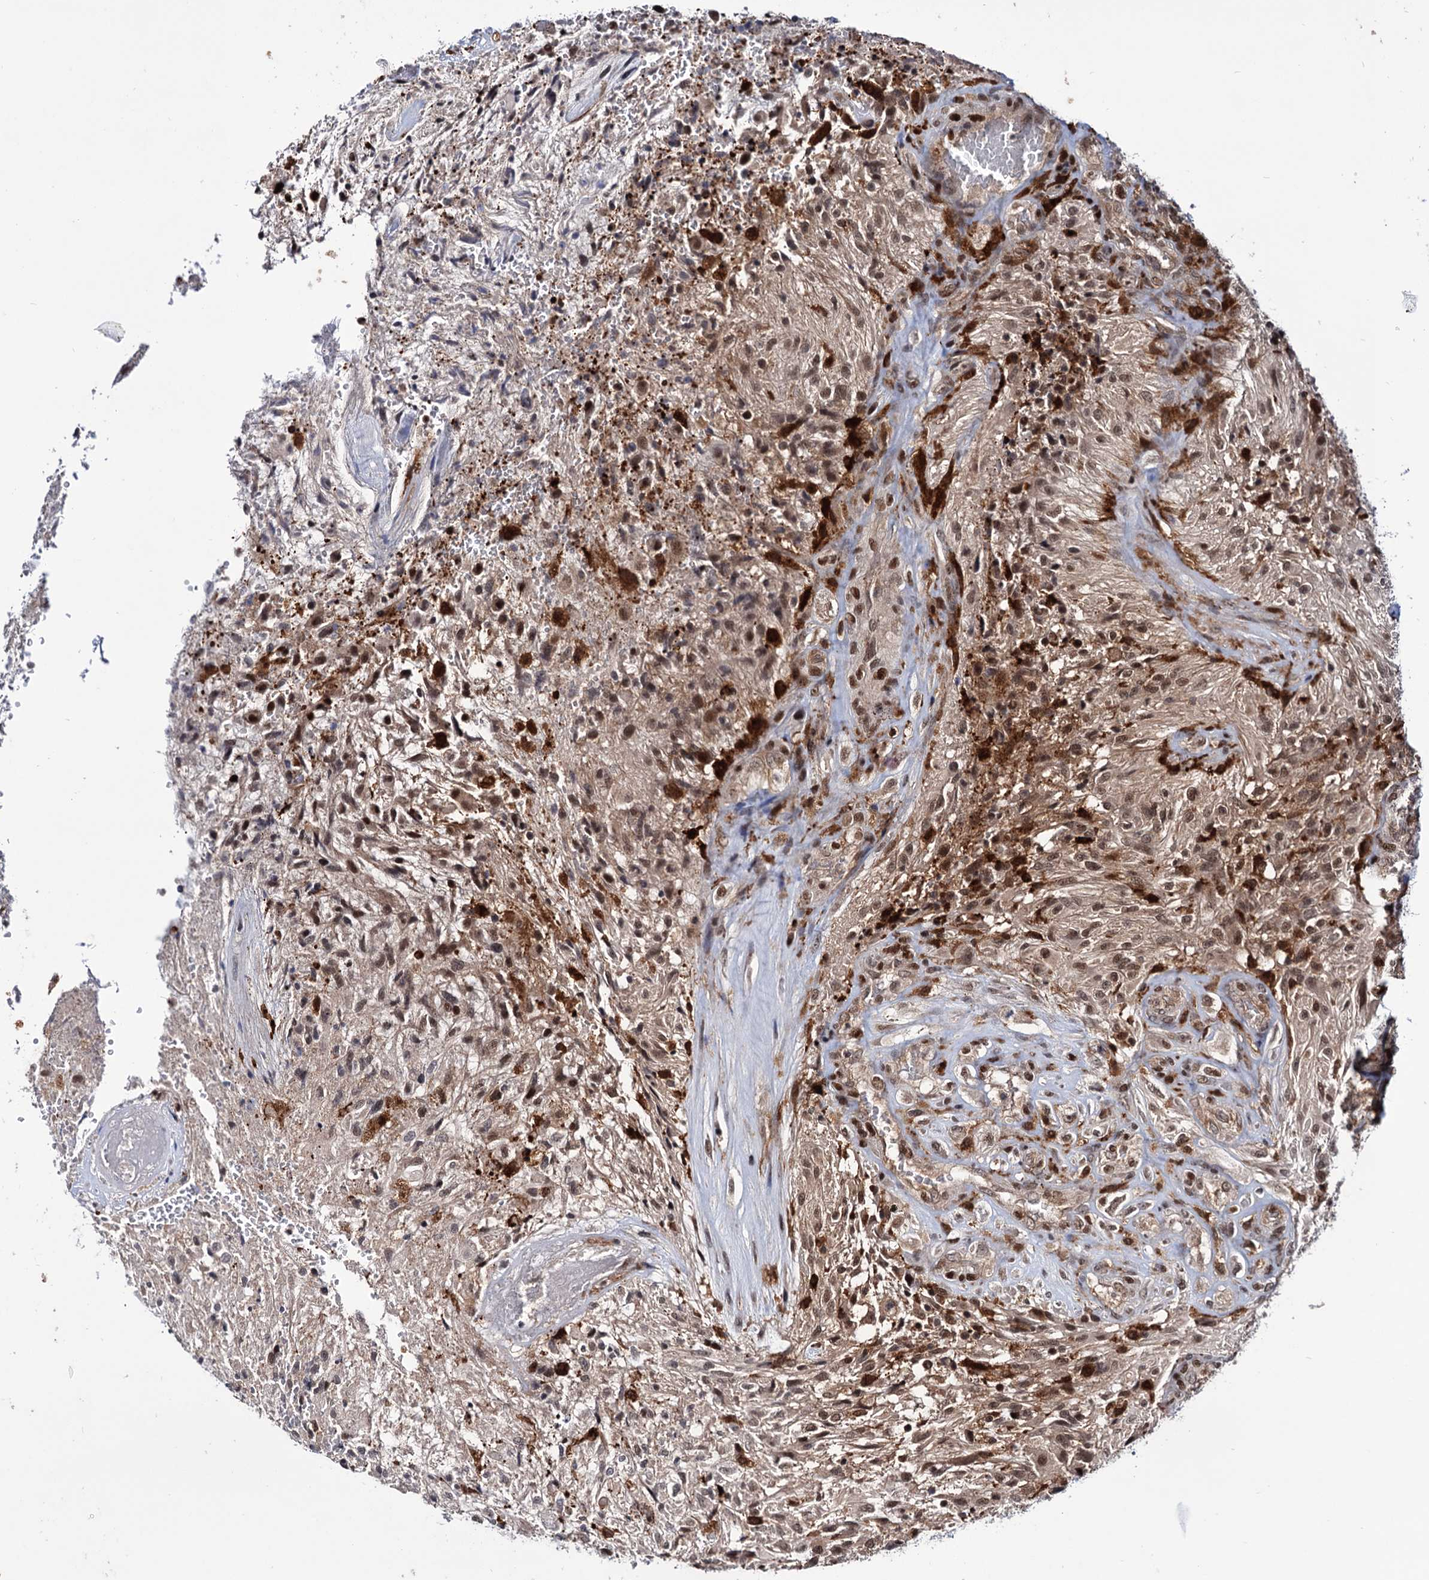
{"staining": {"intensity": "moderate", "quantity": ">75%", "location": "nuclear"}, "tissue": "glioma", "cell_type": "Tumor cells", "image_type": "cancer", "snomed": [{"axis": "morphology", "description": "Glioma, malignant, High grade"}, {"axis": "topography", "description": "Brain"}], "caption": "The image exhibits a brown stain indicating the presence of a protein in the nuclear of tumor cells in glioma.", "gene": "RNASEH2B", "patient": {"sex": "male", "age": 56}}